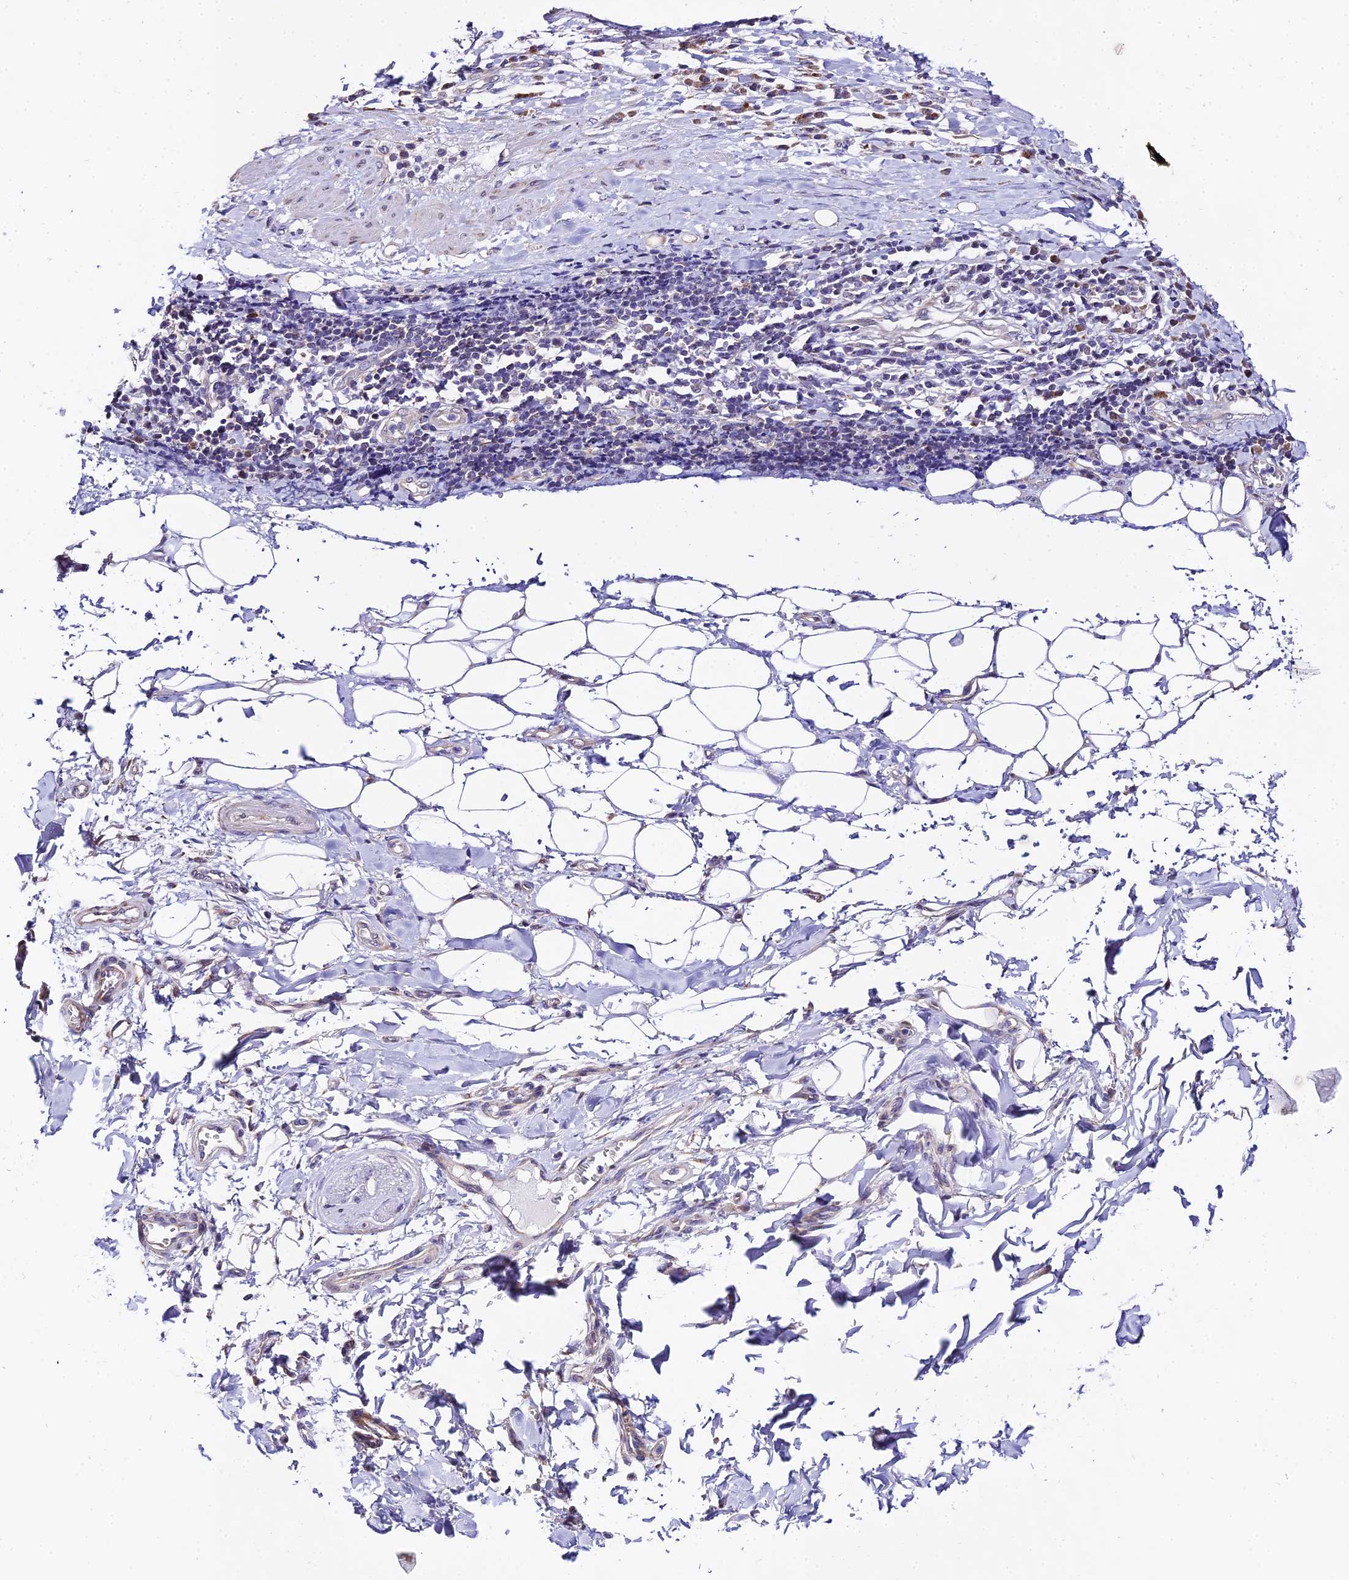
{"staining": {"intensity": "negative", "quantity": "none", "location": "none"}, "tissue": "adipose tissue", "cell_type": "Adipocytes", "image_type": "normal", "snomed": [{"axis": "morphology", "description": "Normal tissue, NOS"}, {"axis": "morphology", "description": "Adenocarcinoma, NOS"}, {"axis": "topography", "description": "Esophagus"}], "caption": "Immunohistochemistry image of benign adipose tissue: adipose tissue stained with DAB (3,3'-diaminobenzidine) reveals no significant protein staining in adipocytes.", "gene": "ATP5PB", "patient": {"sex": "male", "age": 62}}